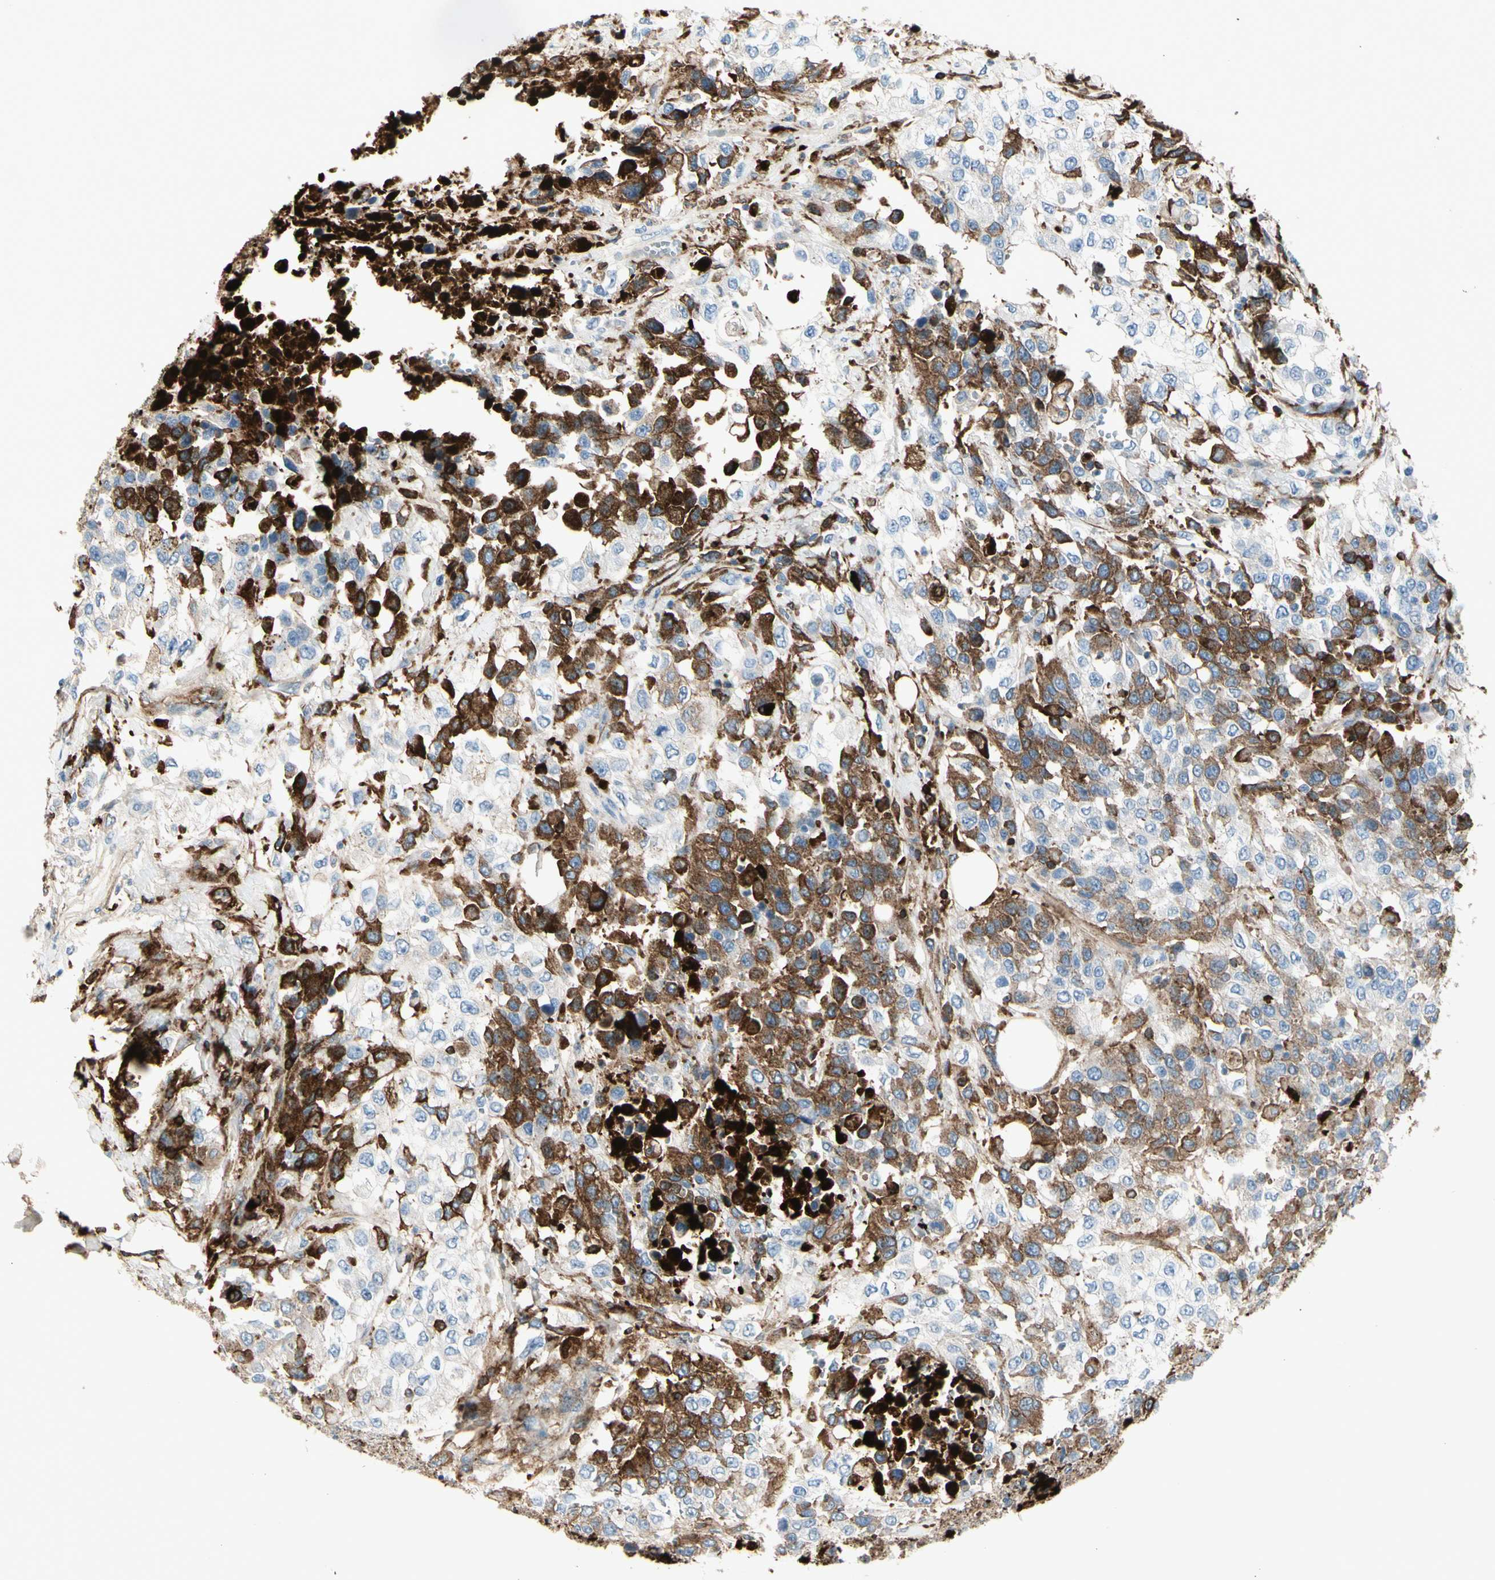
{"staining": {"intensity": "moderate", "quantity": "25%-75%", "location": "cytoplasmic/membranous"}, "tissue": "urothelial cancer", "cell_type": "Tumor cells", "image_type": "cancer", "snomed": [{"axis": "morphology", "description": "Urothelial carcinoma, High grade"}, {"axis": "topography", "description": "Urinary bladder"}], "caption": "Immunohistochemical staining of urothelial cancer reveals moderate cytoplasmic/membranous protein staining in about 25%-75% of tumor cells. The staining was performed using DAB (3,3'-diaminobenzidine), with brown indicating positive protein expression. Nuclei are stained blue with hematoxylin.", "gene": "IGHG1", "patient": {"sex": "female", "age": 80}}